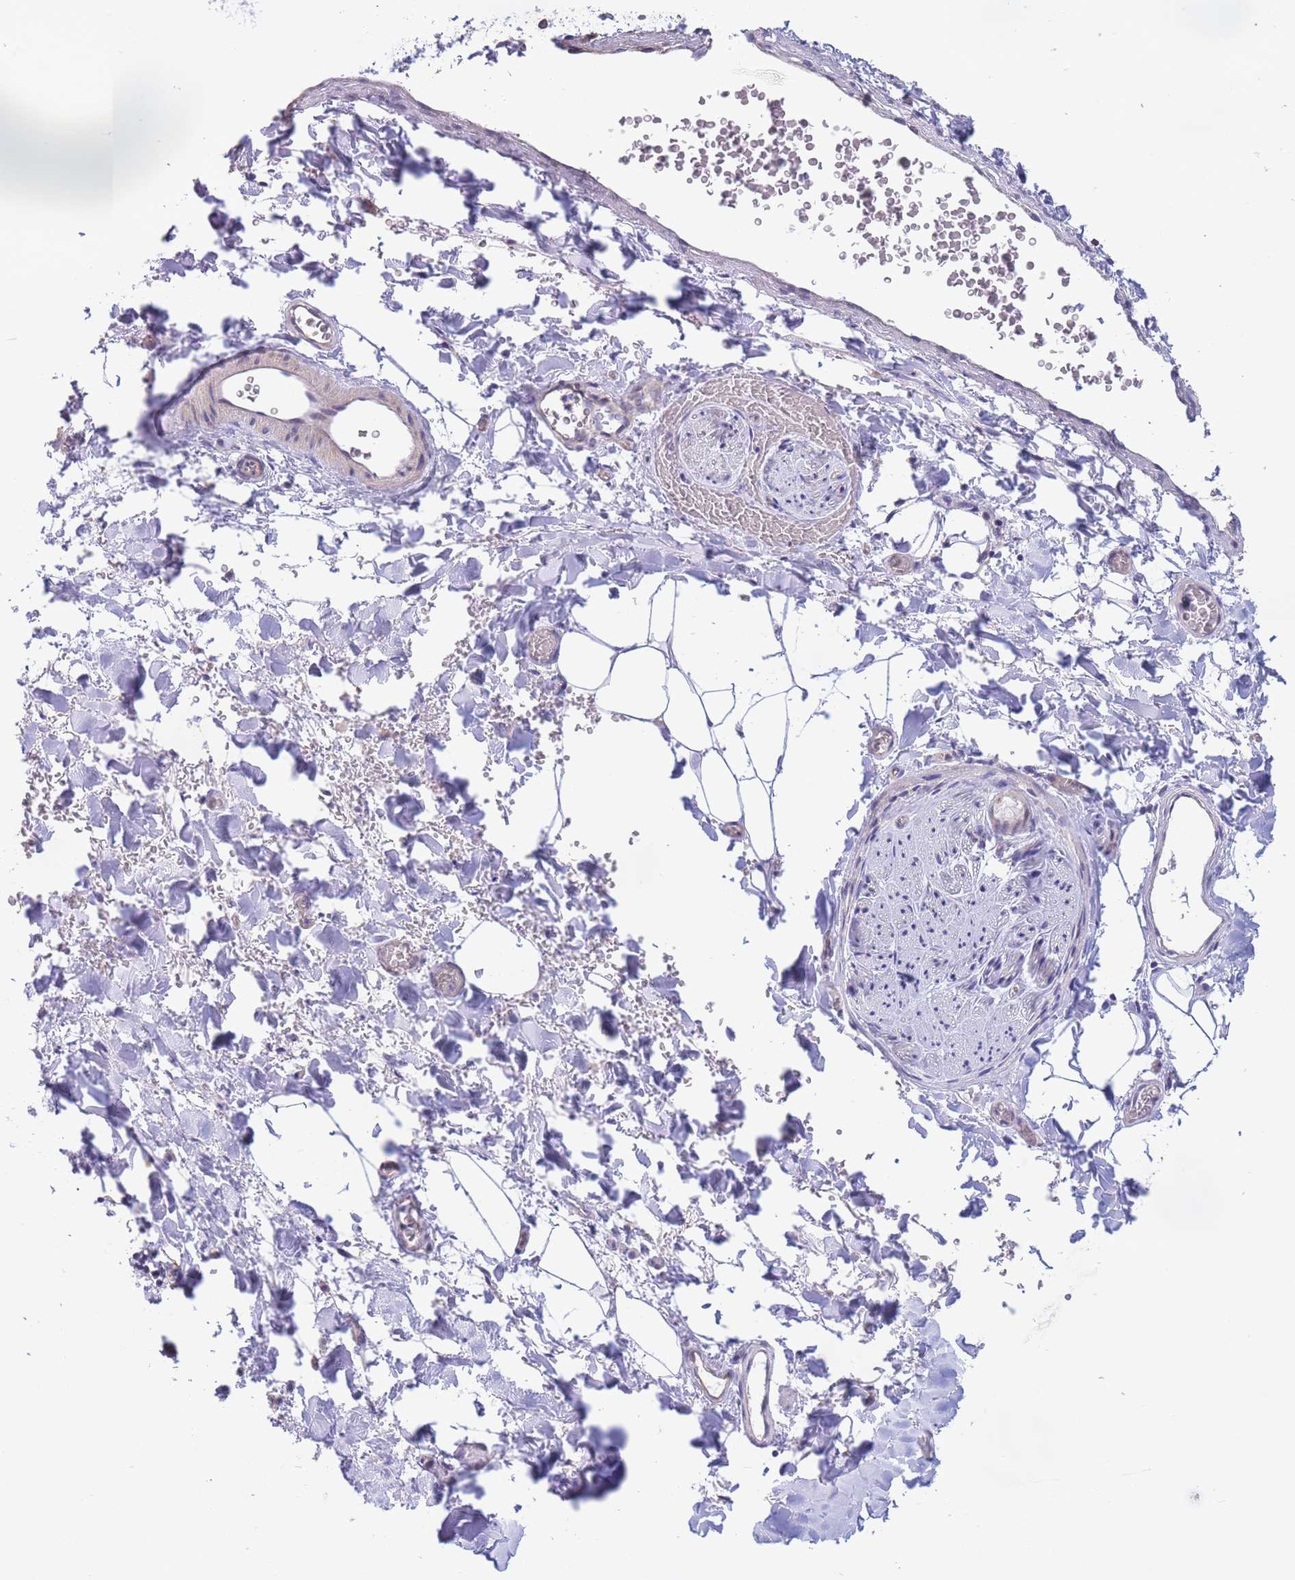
{"staining": {"intensity": "negative", "quantity": "none", "location": "none"}, "tissue": "adipose tissue", "cell_type": "Adipocytes", "image_type": "normal", "snomed": [{"axis": "morphology", "description": "Normal tissue, NOS"}, {"axis": "morphology", "description": "Carcinoma, NOS"}, {"axis": "topography", "description": "Pancreas"}, {"axis": "topography", "description": "Peripheral nerve tissue"}], "caption": "DAB (3,3'-diaminobenzidine) immunohistochemical staining of unremarkable human adipose tissue exhibits no significant staining in adipocytes.", "gene": "ALS2CL", "patient": {"sex": "female", "age": 29}}